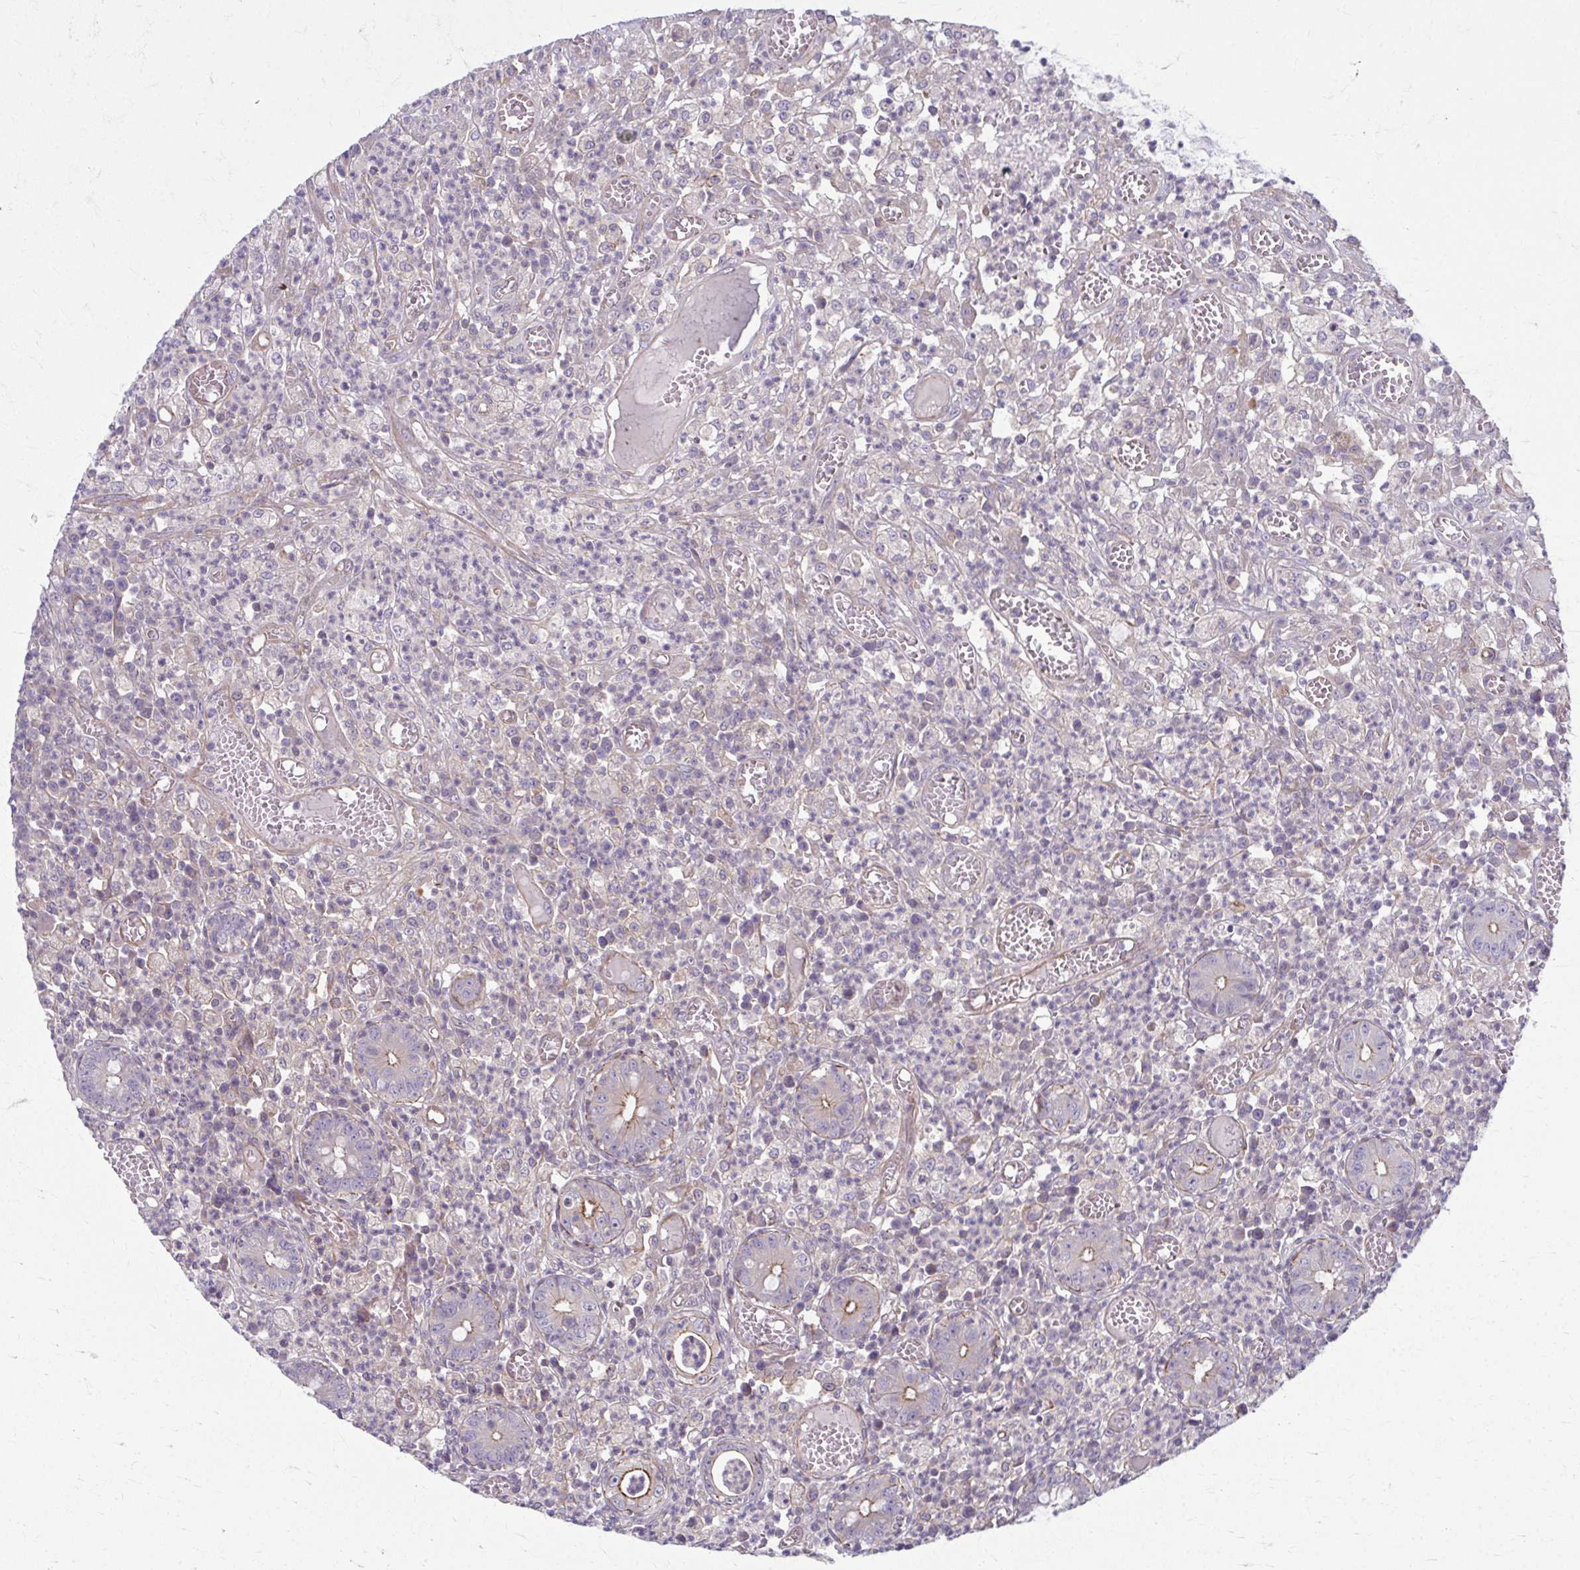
{"staining": {"intensity": "weak", "quantity": "<25%", "location": "cytoplasmic/membranous"}, "tissue": "colorectal cancer", "cell_type": "Tumor cells", "image_type": "cancer", "snomed": [{"axis": "morphology", "description": "Normal tissue, NOS"}, {"axis": "morphology", "description": "Adenocarcinoma, NOS"}, {"axis": "topography", "description": "Colon"}], "caption": "A micrograph of colorectal adenocarcinoma stained for a protein demonstrates no brown staining in tumor cells.", "gene": "EID2B", "patient": {"sex": "male", "age": 65}}